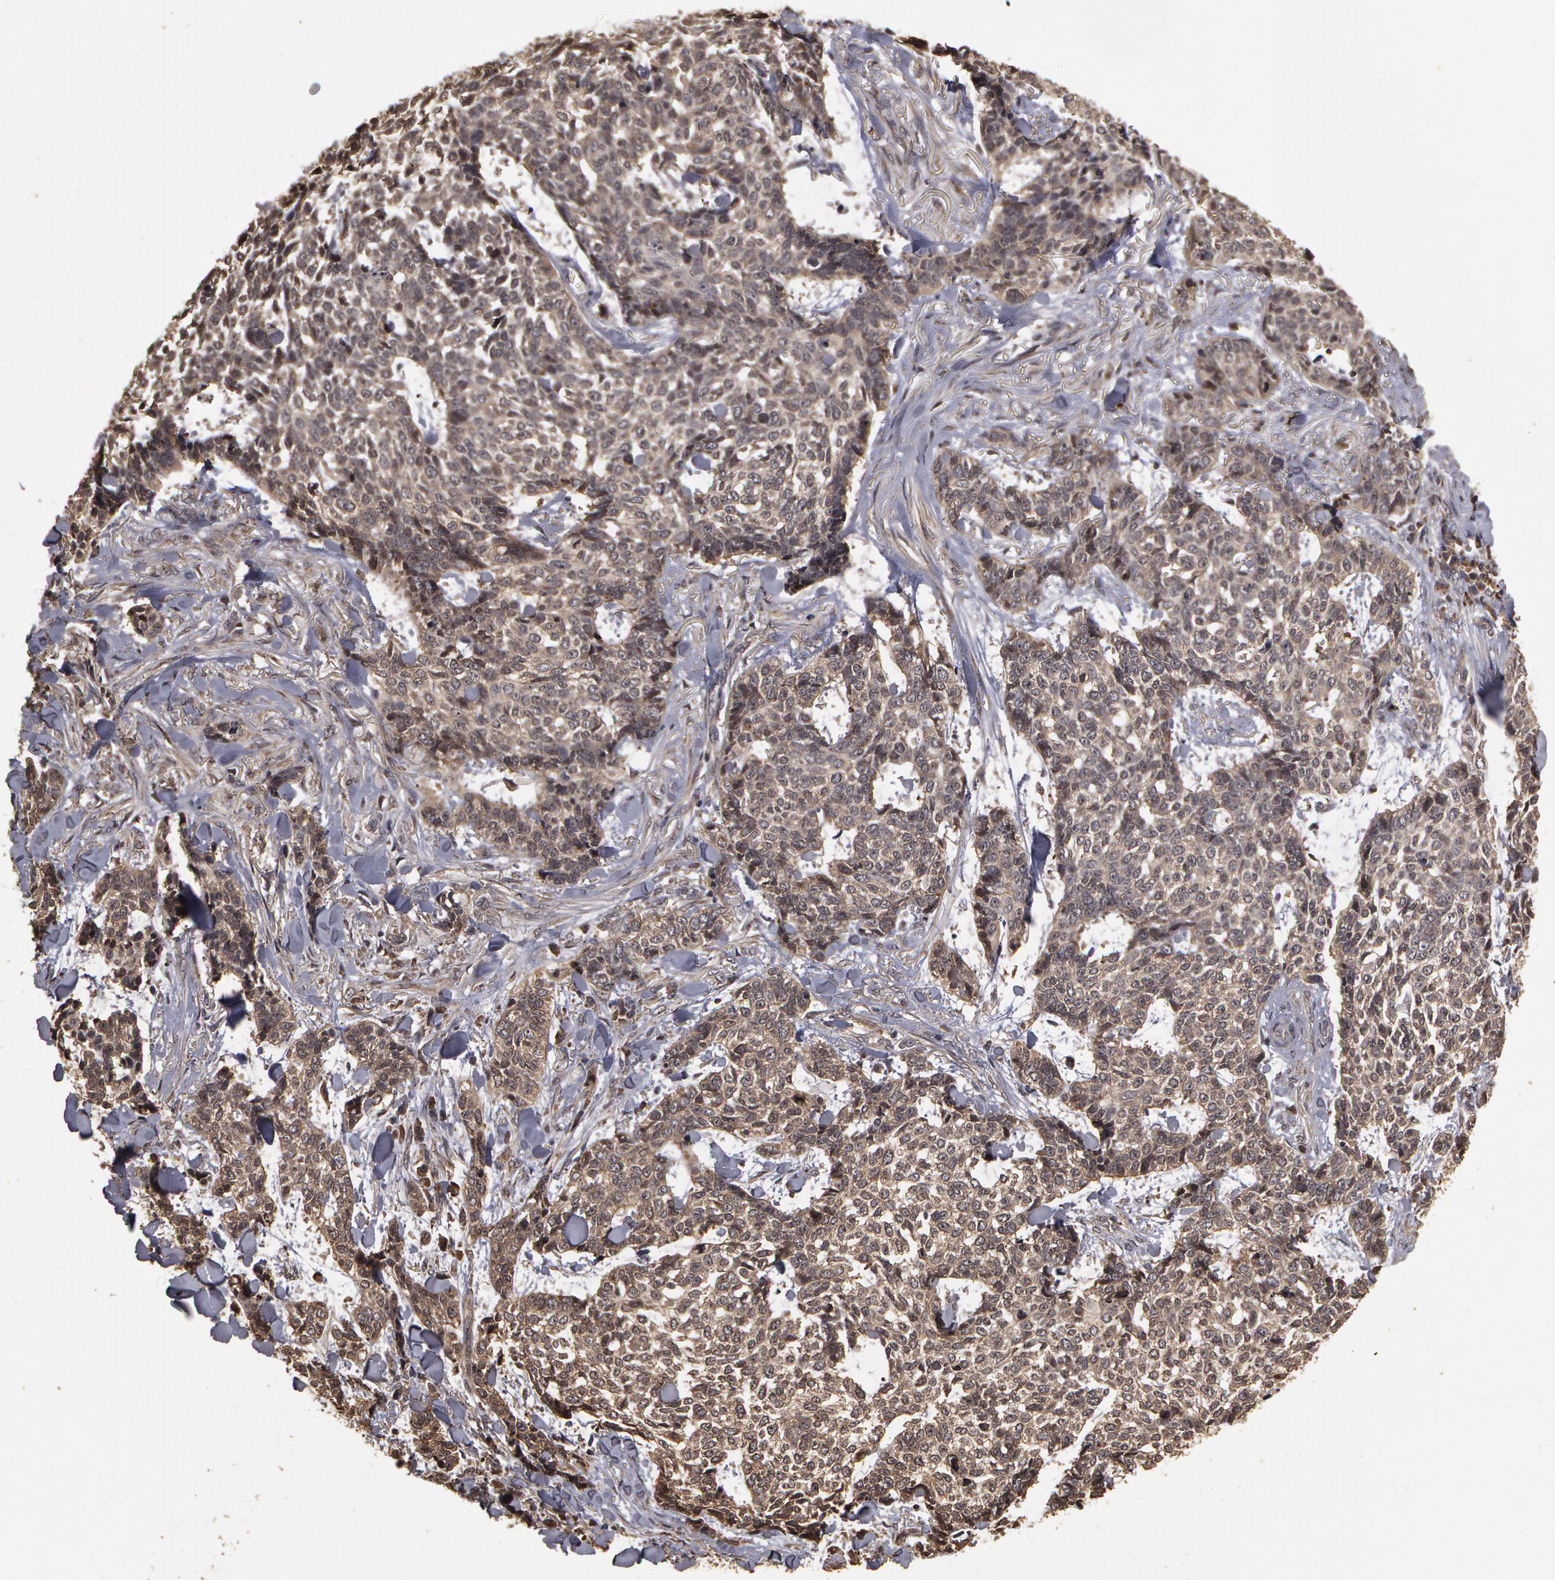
{"staining": {"intensity": "negative", "quantity": "none", "location": "none"}, "tissue": "skin cancer", "cell_type": "Tumor cells", "image_type": "cancer", "snomed": [{"axis": "morphology", "description": "Basal cell carcinoma"}, {"axis": "topography", "description": "Skin"}], "caption": "IHC of human basal cell carcinoma (skin) shows no positivity in tumor cells. (Brightfield microscopy of DAB immunohistochemistry (IHC) at high magnification).", "gene": "CALR", "patient": {"sex": "female", "age": 89}}